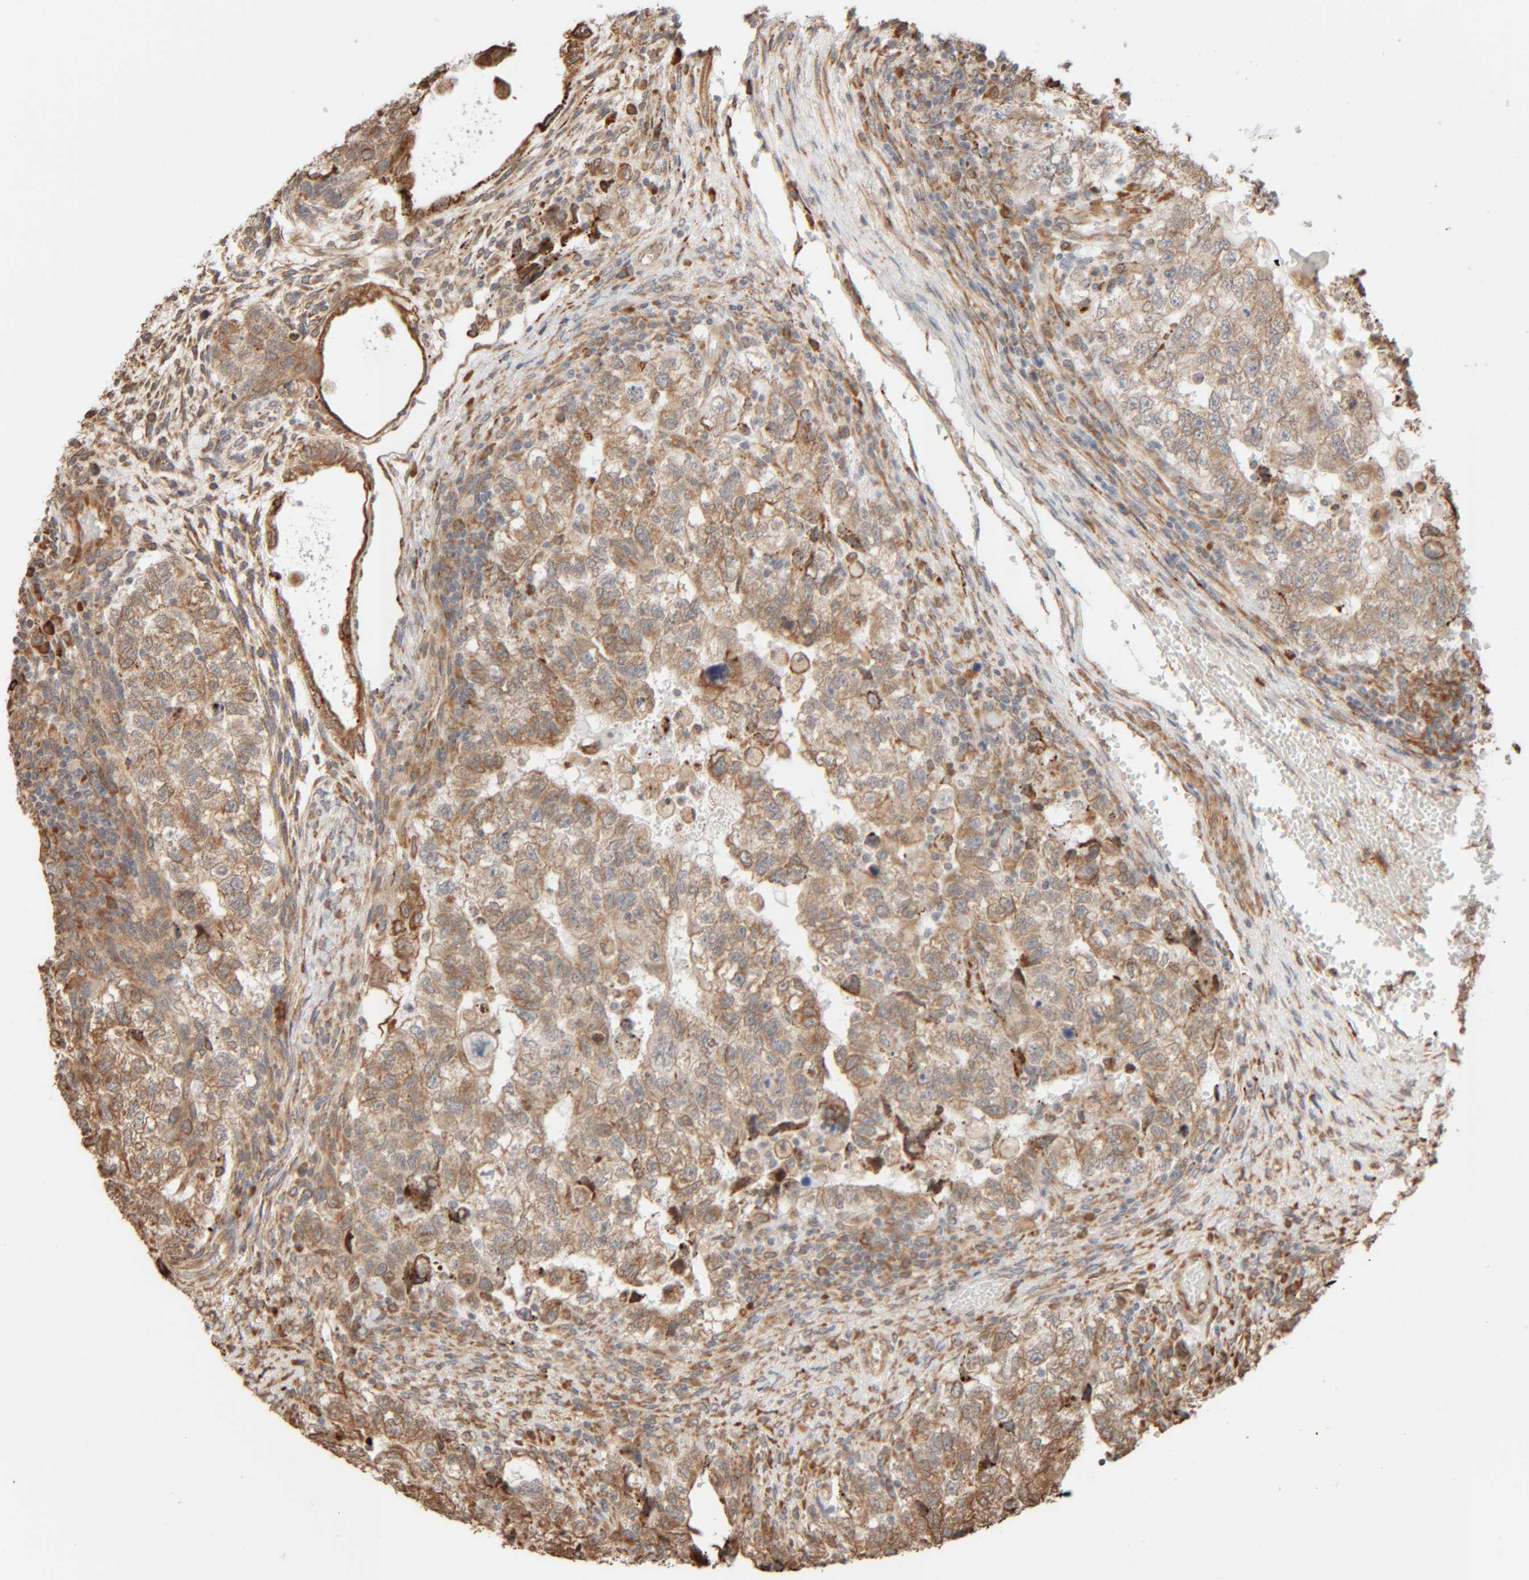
{"staining": {"intensity": "moderate", "quantity": ">75%", "location": "cytoplasmic/membranous"}, "tissue": "testis cancer", "cell_type": "Tumor cells", "image_type": "cancer", "snomed": [{"axis": "morphology", "description": "Carcinoma, Embryonal, NOS"}, {"axis": "topography", "description": "Testis"}], "caption": "Tumor cells display moderate cytoplasmic/membranous positivity in approximately >75% of cells in testis cancer.", "gene": "INTS1", "patient": {"sex": "male", "age": 36}}